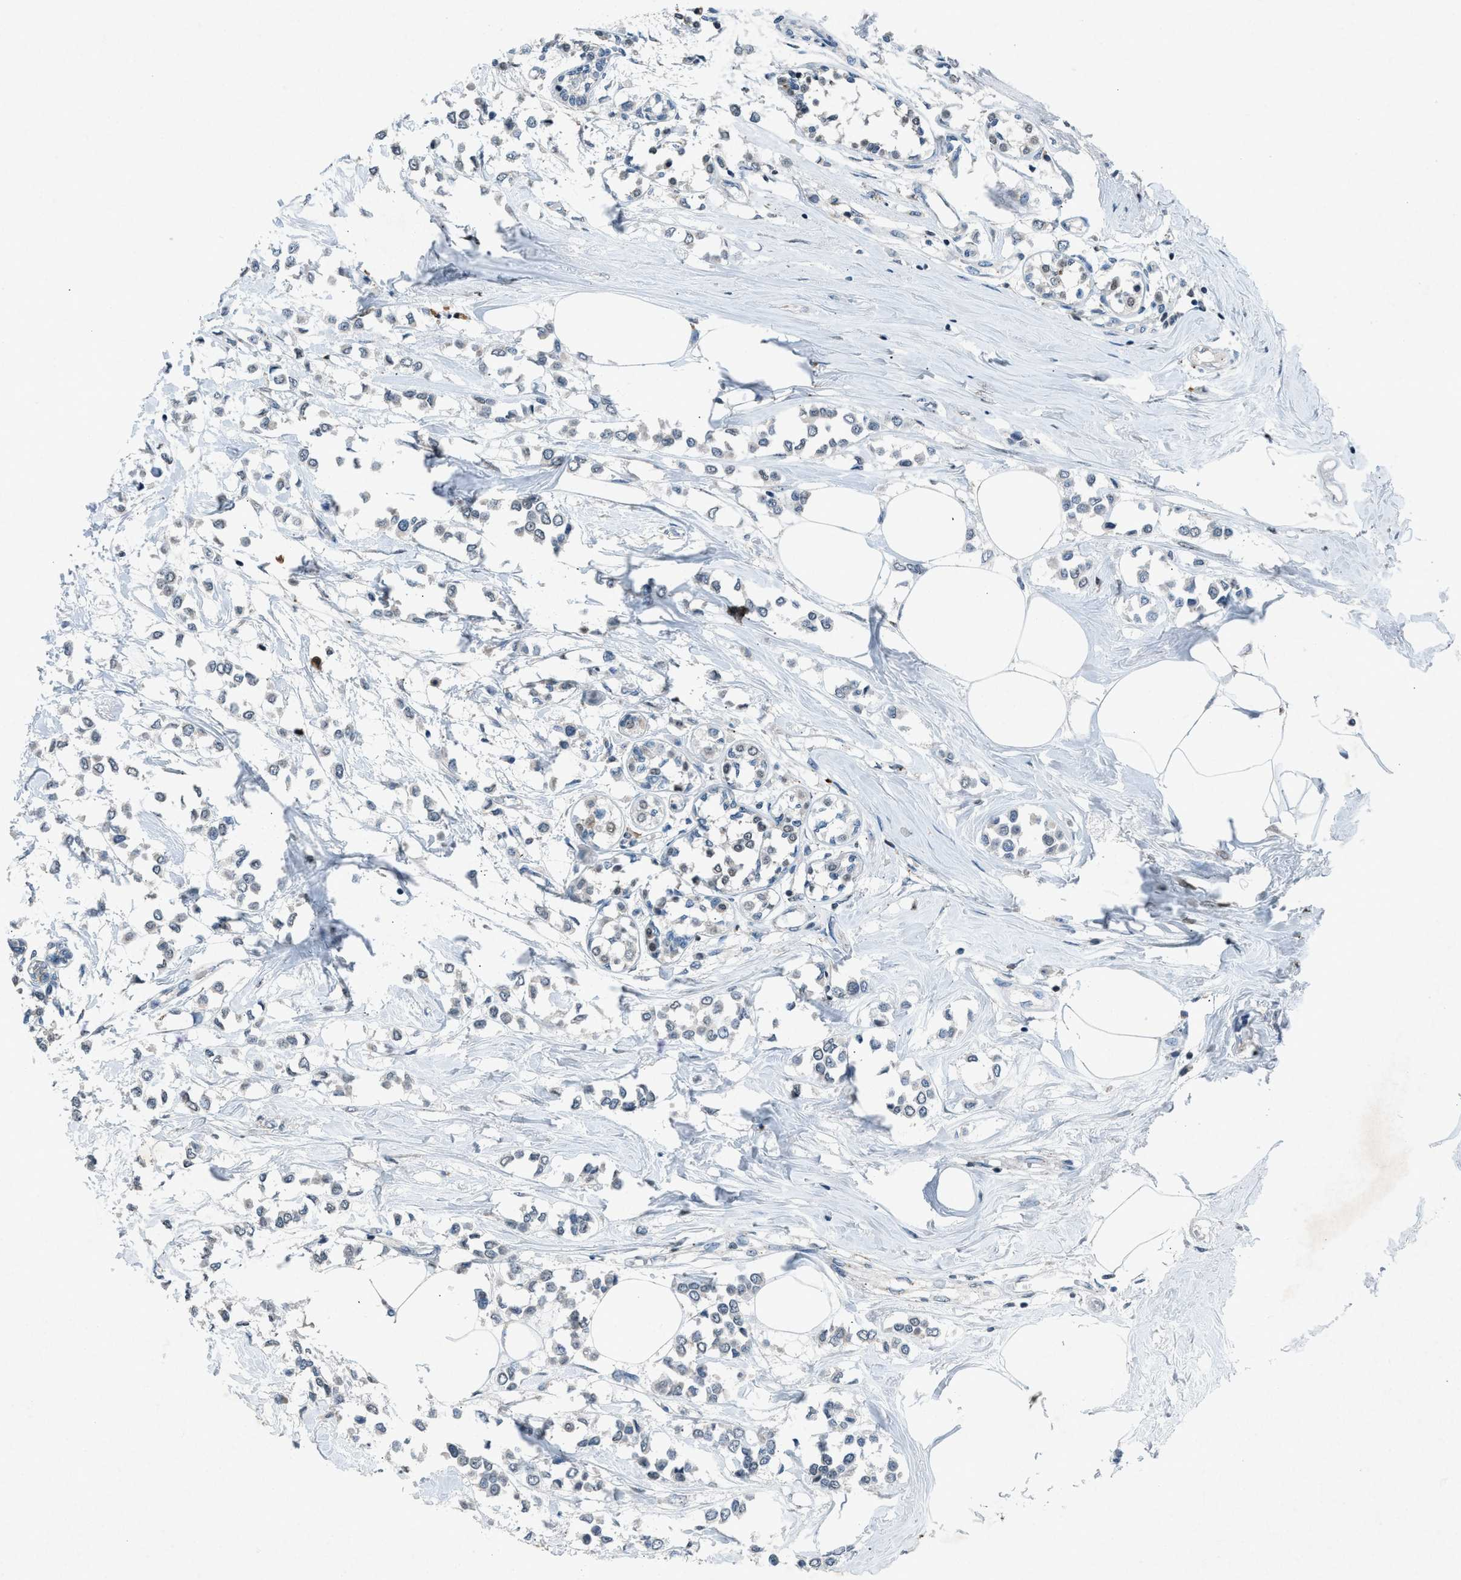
{"staining": {"intensity": "negative", "quantity": "none", "location": "none"}, "tissue": "breast cancer", "cell_type": "Tumor cells", "image_type": "cancer", "snomed": [{"axis": "morphology", "description": "Lobular carcinoma"}, {"axis": "topography", "description": "Breast"}], "caption": "Immunohistochemistry (IHC) micrograph of neoplastic tissue: breast cancer stained with DAB (3,3'-diaminobenzidine) displays no significant protein positivity in tumor cells.", "gene": "ADCY1", "patient": {"sex": "female", "age": 51}}